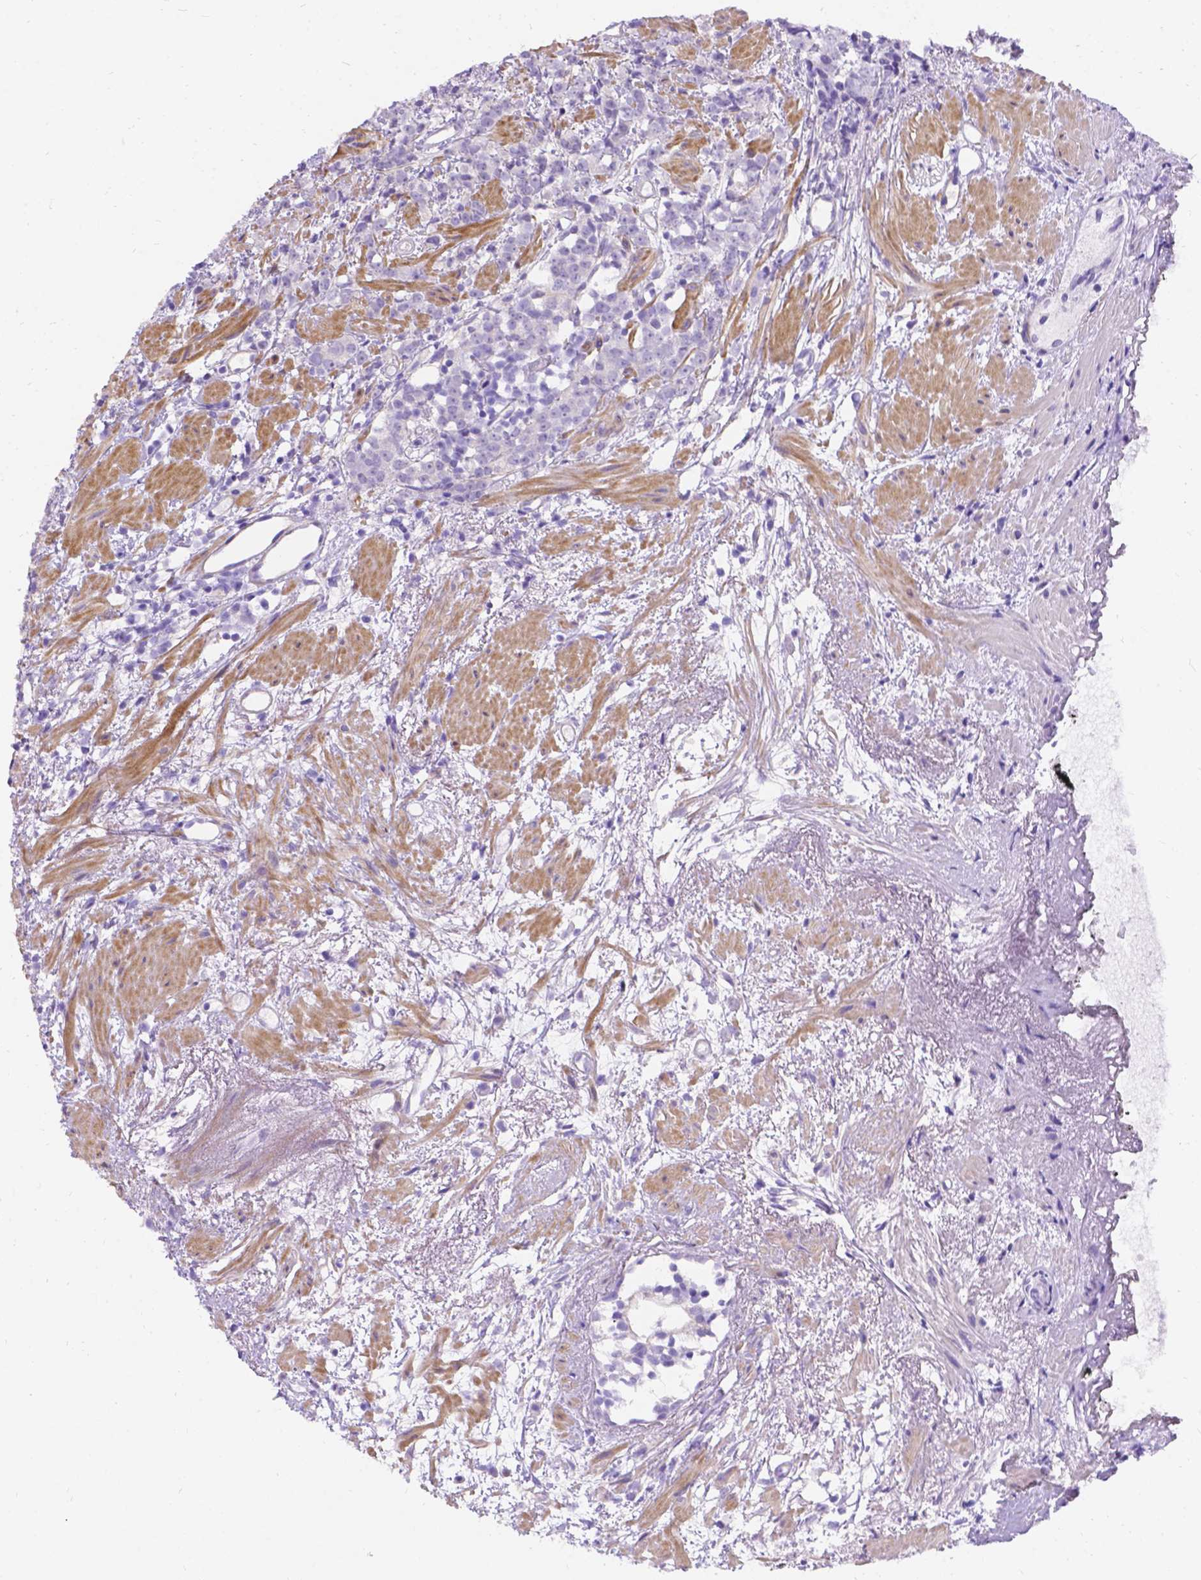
{"staining": {"intensity": "negative", "quantity": "none", "location": "none"}, "tissue": "prostate cancer", "cell_type": "Tumor cells", "image_type": "cancer", "snomed": [{"axis": "morphology", "description": "Adenocarcinoma, High grade"}, {"axis": "topography", "description": "Prostate"}], "caption": "This is an IHC image of human high-grade adenocarcinoma (prostate). There is no positivity in tumor cells.", "gene": "PALS1", "patient": {"sex": "male", "age": 83}}